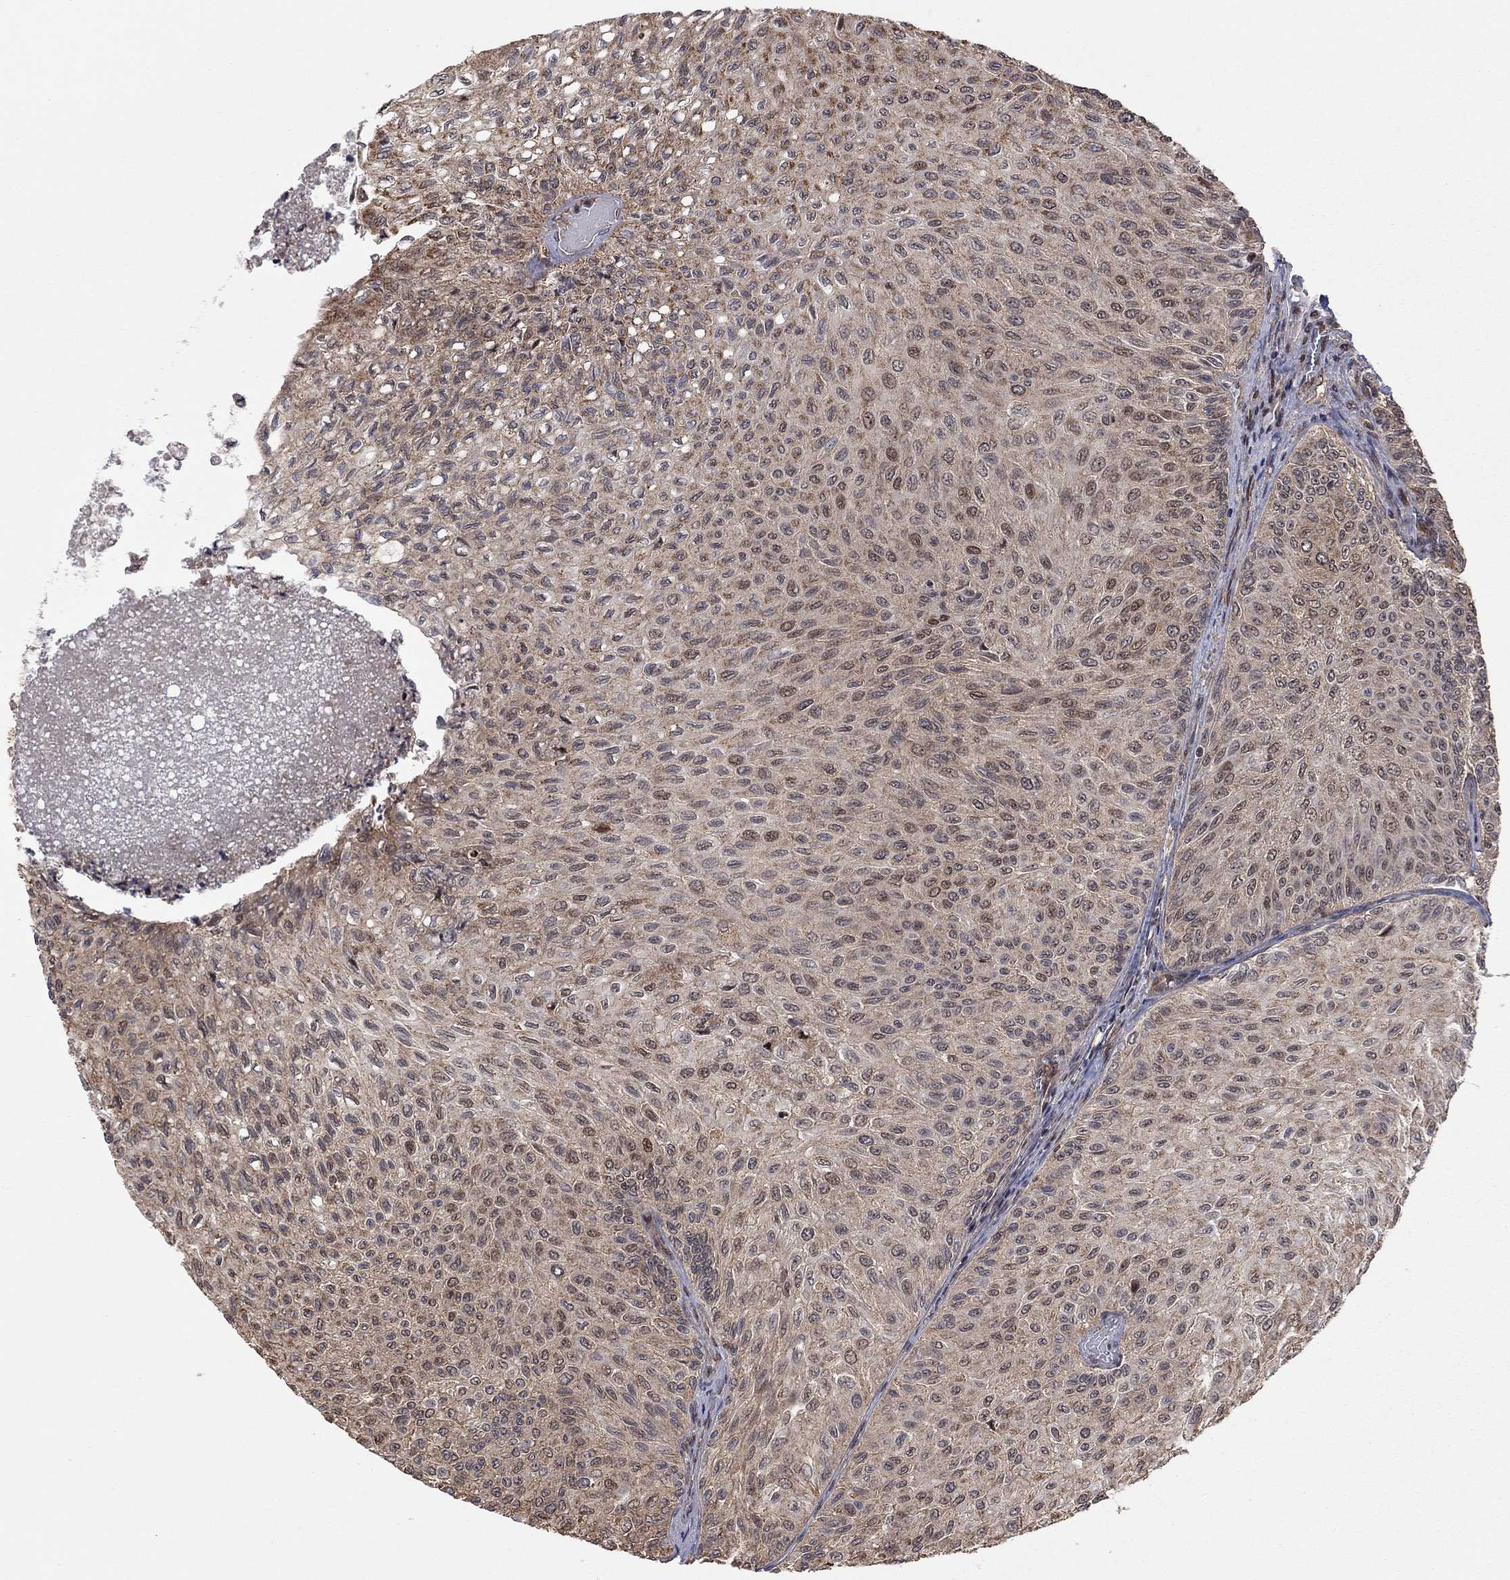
{"staining": {"intensity": "moderate", "quantity": "25%-75%", "location": "cytoplasmic/membranous"}, "tissue": "urothelial cancer", "cell_type": "Tumor cells", "image_type": "cancer", "snomed": [{"axis": "morphology", "description": "Urothelial carcinoma, Low grade"}, {"axis": "topography", "description": "Urinary bladder"}], "caption": "Protein expression analysis of human urothelial cancer reveals moderate cytoplasmic/membranous positivity in about 25%-75% of tumor cells.", "gene": "TDP1", "patient": {"sex": "male", "age": 78}}